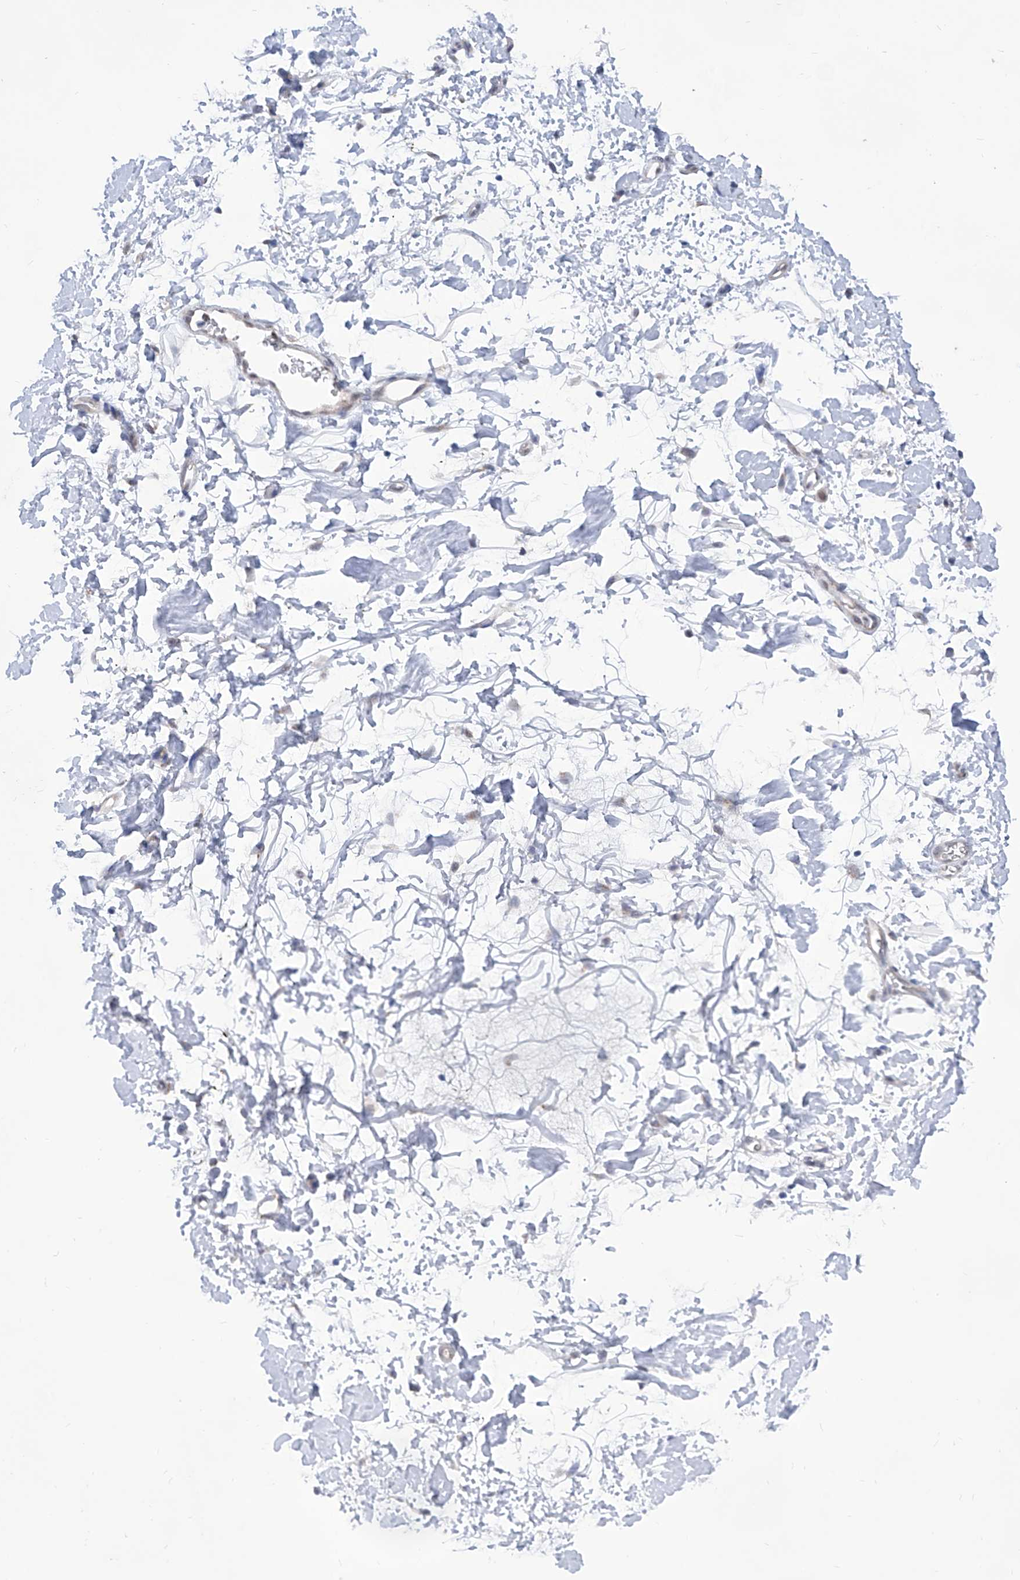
{"staining": {"intensity": "negative", "quantity": "none", "location": "none"}, "tissue": "adipose tissue", "cell_type": "Adipocytes", "image_type": "normal", "snomed": [{"axis": "morphology", "description": "Normal tissue, NOS"}, {"axis": "morphology", "description": "Adenocarcinoma, NOS"}, {"axis": "topography", "description": "Pancreas"}, {"axis": "topography", "description": "Peripheral nerve tissue"}], "caption": "IHC image of benign human adipose tissue stained for a protein (brown), which demonstrates no positivity in adipocytes. Nuclei are stained in blue.", "gene": "SART1", "patient": {"sex": "male", "age": 59}}